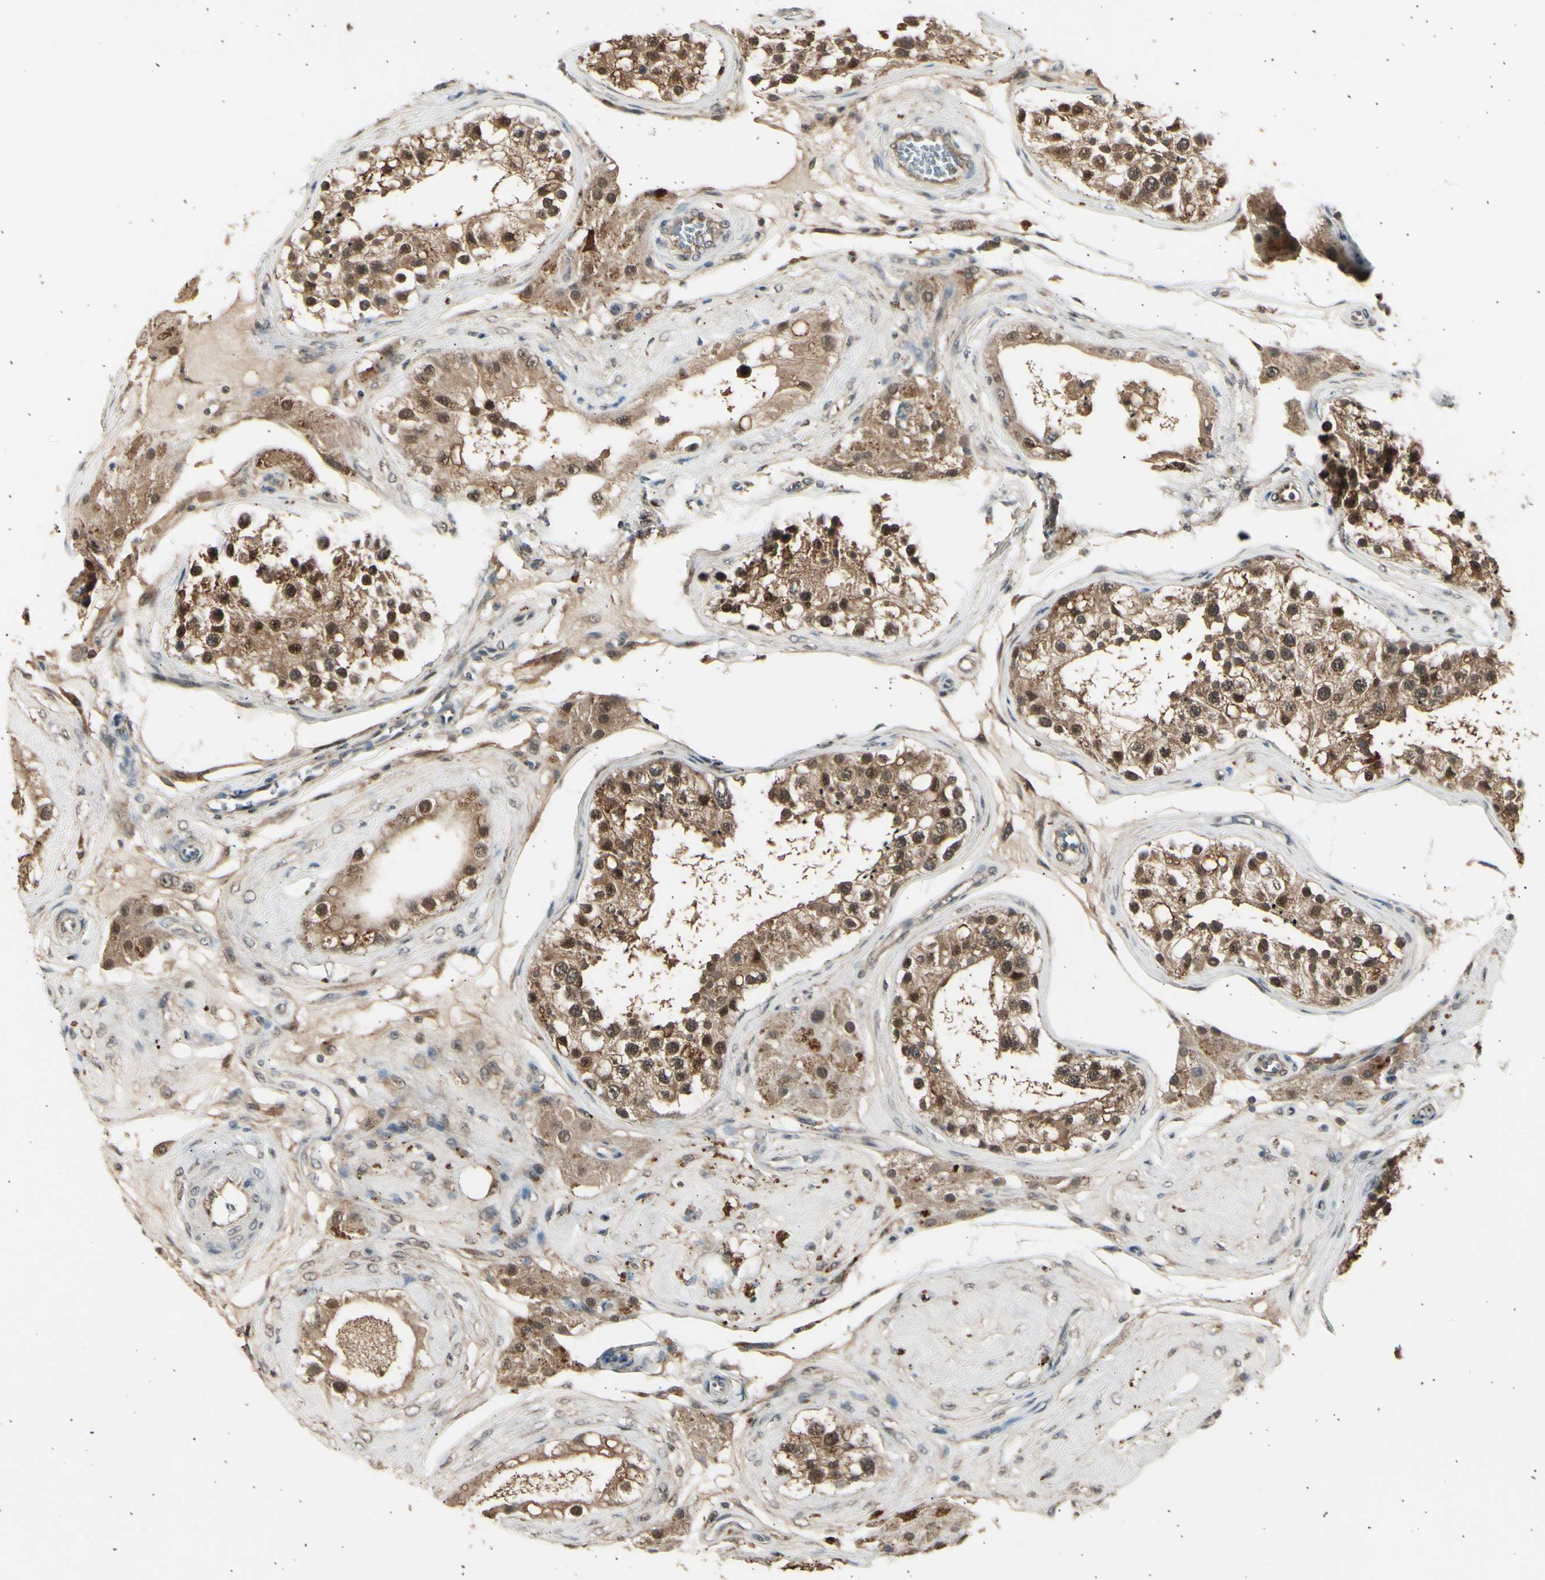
{"staining": {"intensity": "moderate", "quantity": ">75%", "location": "cytoplasmic/membranous"}, "tissue": "testis", "cell_type": "Cells in seminiferous ducts", "image_type": "normal", "snomed": [{"axis": "morphology", "description": "Normal tissue, NOS"}, {"axis": "topography", "description": "Testis"}], "caption": "Benign testis demonstrates moderate cytoplasmic/membranous positivity in approximately >75% of cells in seminiferous ducts, visualized by immunohistochemistry. (Stains: DAB (3,3'-diaminobenzidine) in brown, nuclei in blue, Microscopy: brightfield microscopy at high magnification).", "gene": "PSMD5", "patient": {"sex": "male", "age": 68}}